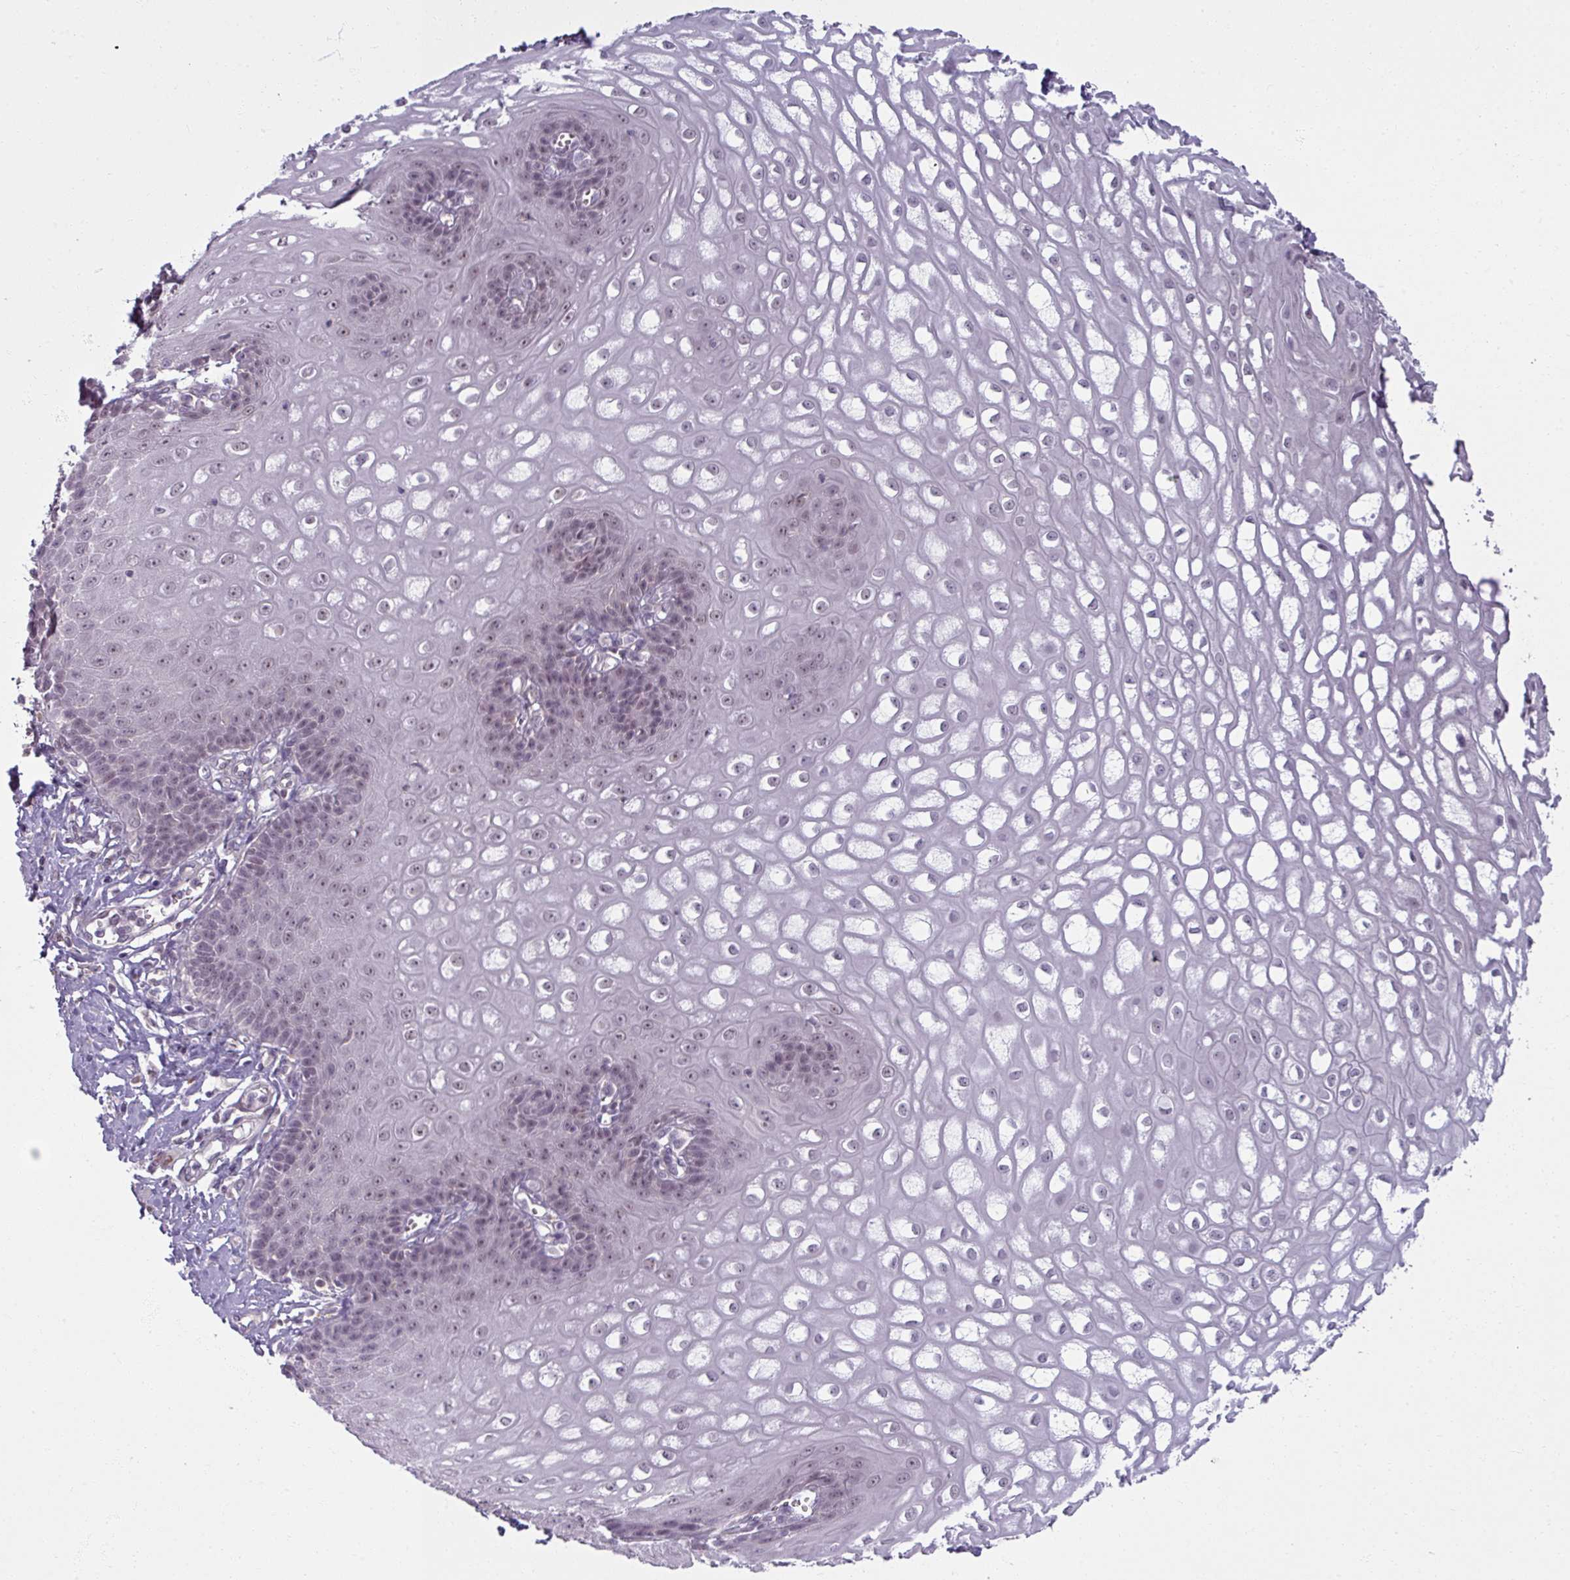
{"staining": {"intensity": "weak", "quantity": "<25%", "location": "nuclear"}, "tissue": "esophagus", "cell_type": "Squamous epithelial cells", "image_type": "normal", "snomed": [{"axis": "morphology", "description": "Normal tissue, NOS"}, {"axis": "topography", "description": "Esophagus"}], "caption": "High power microscopy micrograph of an immunohistochemistry image of unremarkable esophagus, revealing no significant positivity in squamous epithelial cells.", "gene": "UVSSA", "patient": {"sex": "male", "age": 67}}